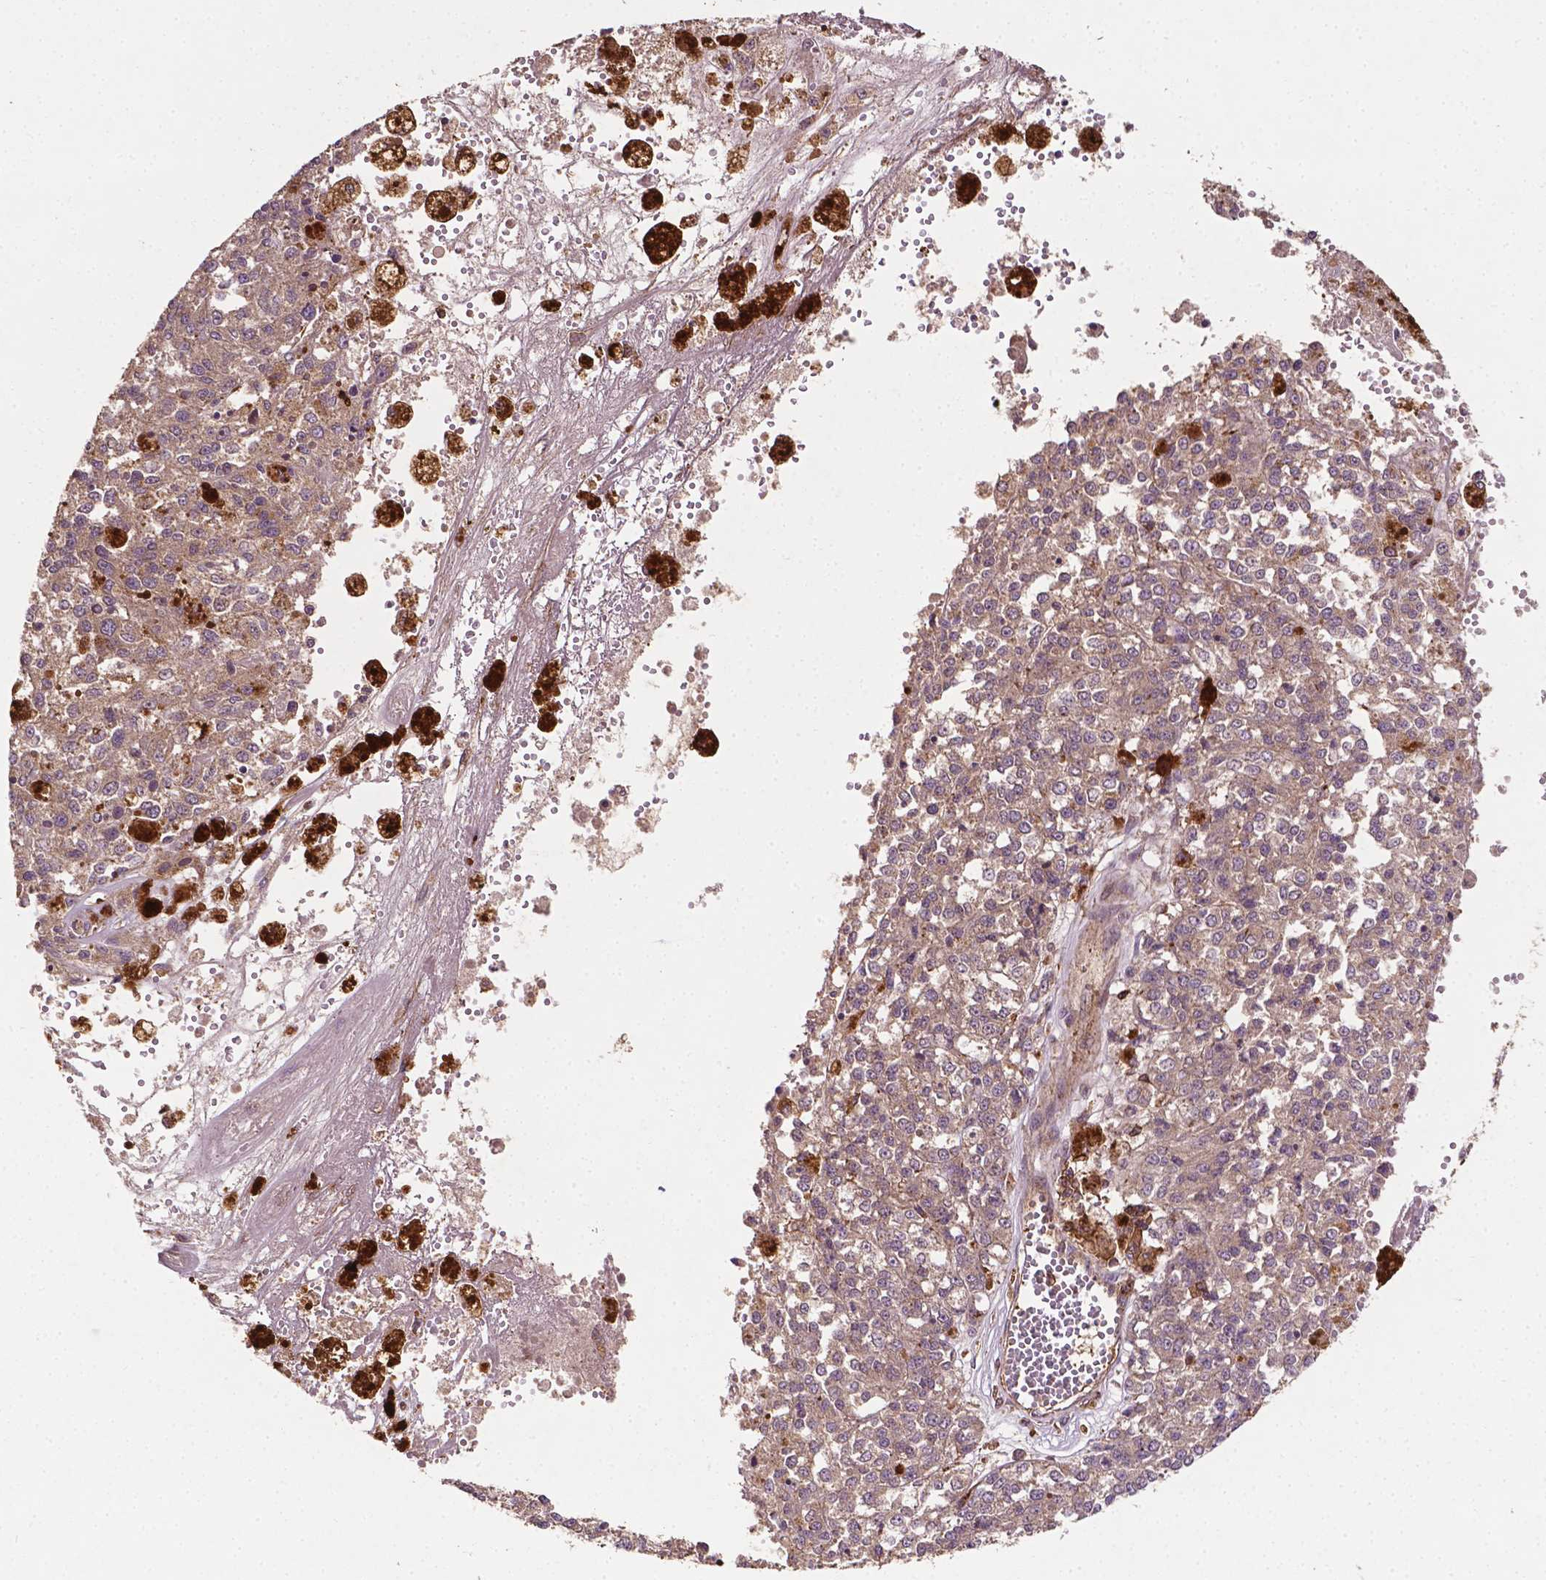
{"staining": {"intensity": "weak", "quantity": ">75%", "location": "cytoplasmic/membranous"}, "tissue": "melanoma", "cell_type": "Tumor cells", "image_type": "cancer", "snomed": [{"axis": "morphology", "description": "Malignant melanoma, Metastatic site"}, {"axis": "topography", "description": "Lymph node"}], "caption": "Immunohistochemical staining of malignant melanoma (metastatic site) shows low levels of weak cytoplasmic/membranous staining in approximately >75% of tumor cells.", "gene": "ZMYND19", "patient": {"sex": "female", "age": 64}}